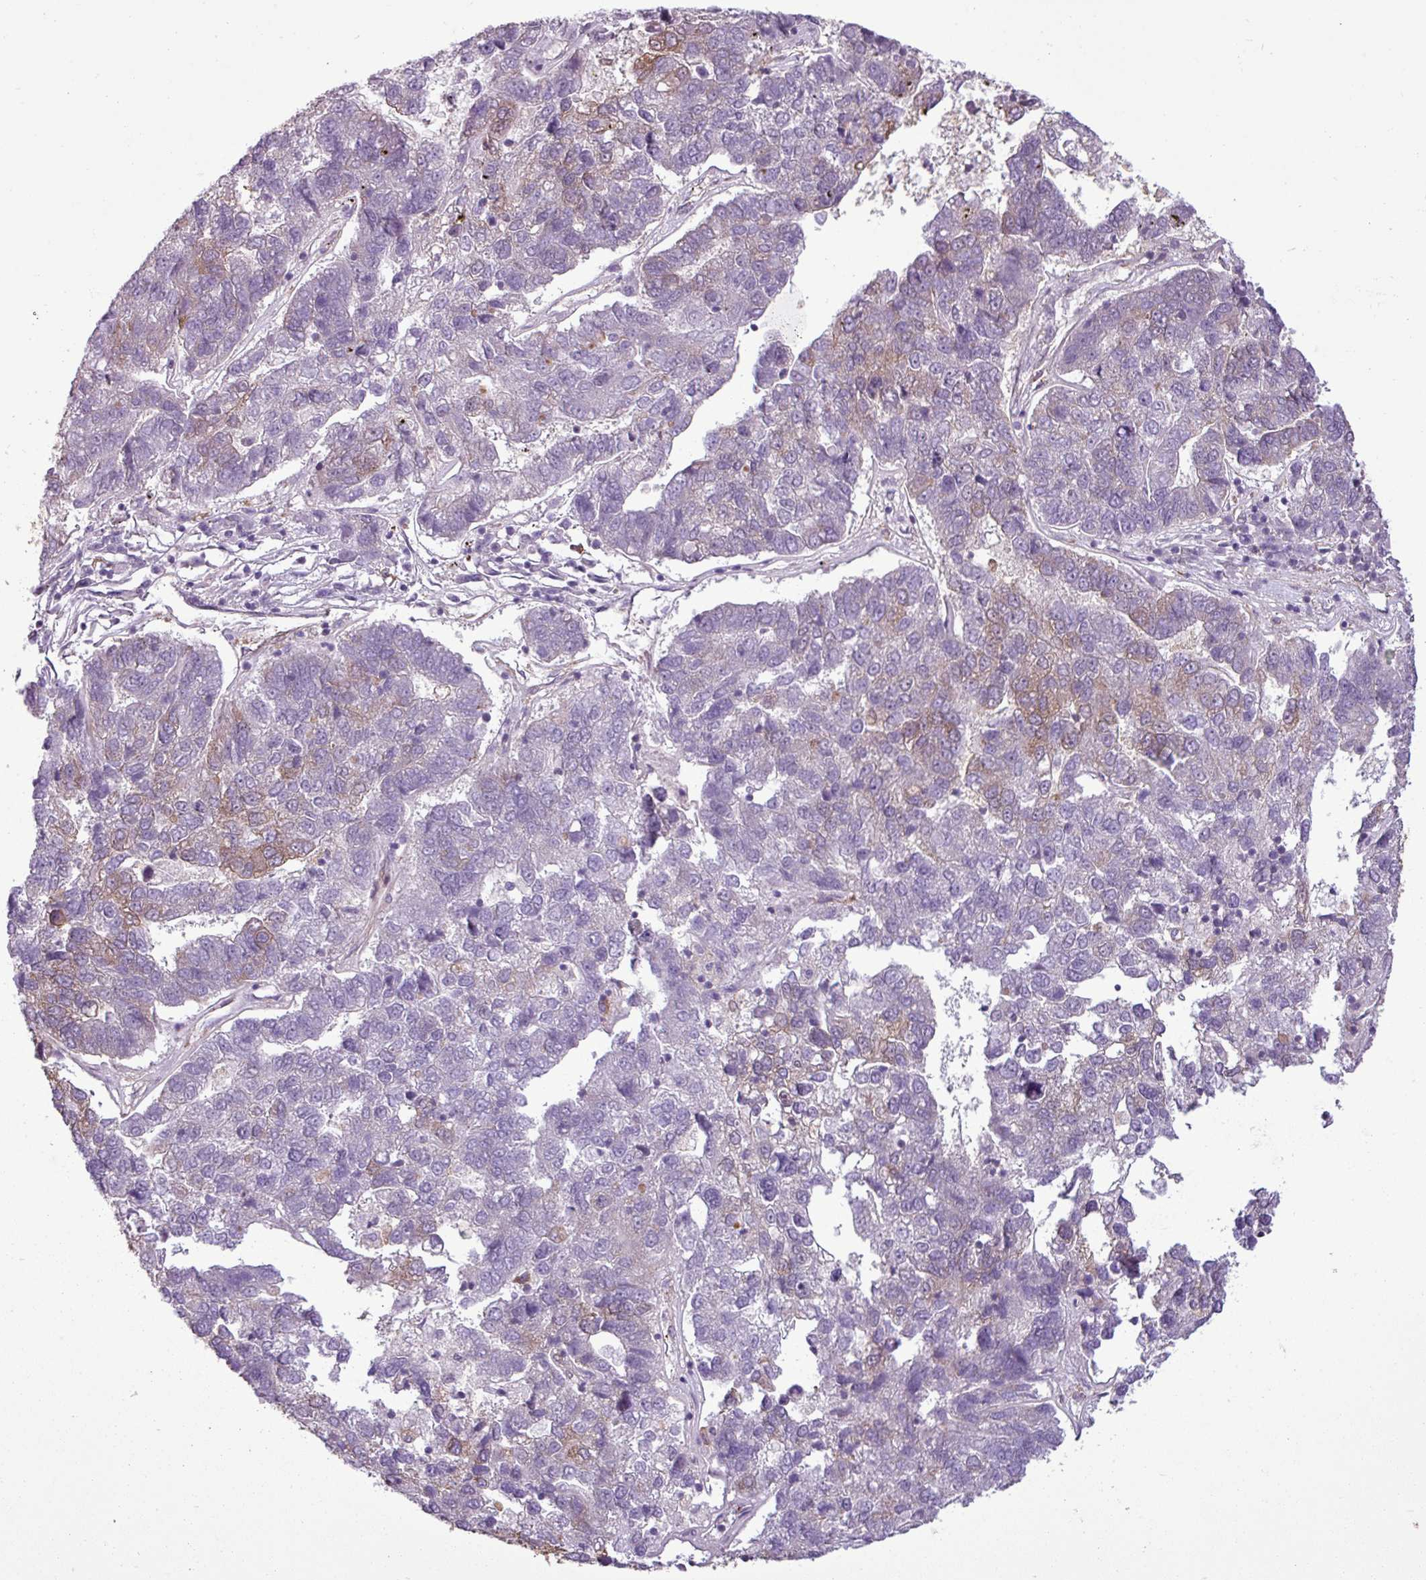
{"staining": {"intensity": "weak", "quantity": "<25%", "location": "cytoplasmic/membranous"}, "tissue": "pancreatic cancer", "cell_type": "Tumor cells", "image_type": "cancer", "snomed": [{"axis": "morphology", "description": "Adenocarcinoma, NOS"}, {"axis": "topography", "description": "Pancreas"}], "caption": "Tumor cells show no significant expression in pancreatic adenocarcinoma.", "gene": "PACSIN2", "patient": {"sex": "female", "age": 61}}